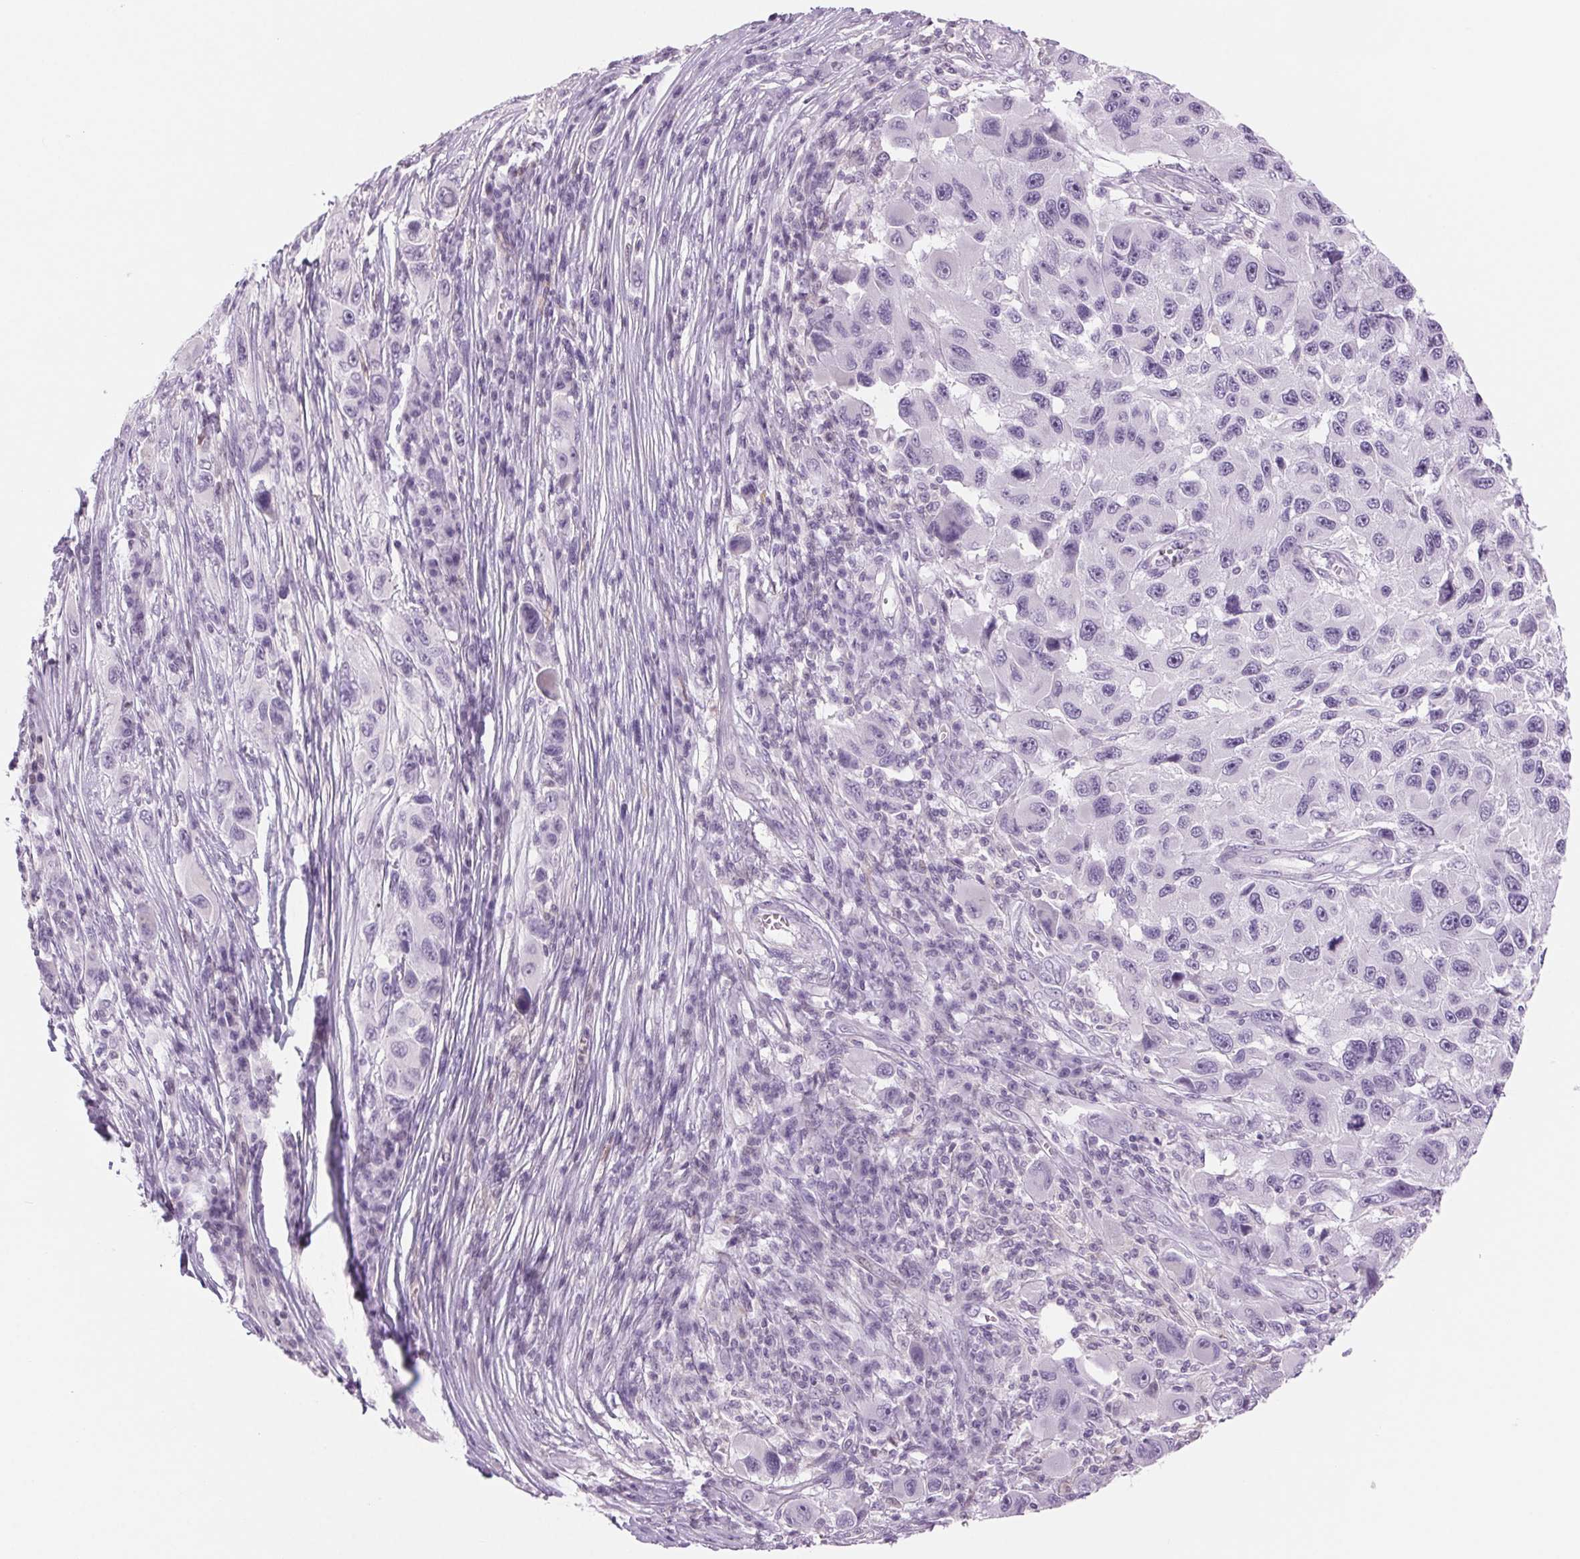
{"staining": {"intensity": "negative", "quantity": "none", "location": "none"}, "tissue": "melanoma", "cell_type": "Tumor cells", "image_type": "cancer", "snomed": [{"axis": "morphology", "description": "Malignant melanoma, NOS"}, {"axis": "topography", "description": "Skin"}], "caption": "DAB immunohistochemical staining of malignant melanoma shows no significant positivity in tumor cells. (DAB (3,3'-diaminobenzidine) immunohistochemistry (IHC), high magnification).", "gene": "SLC6A19", "patient": {"sex": "male", "age": 53}}